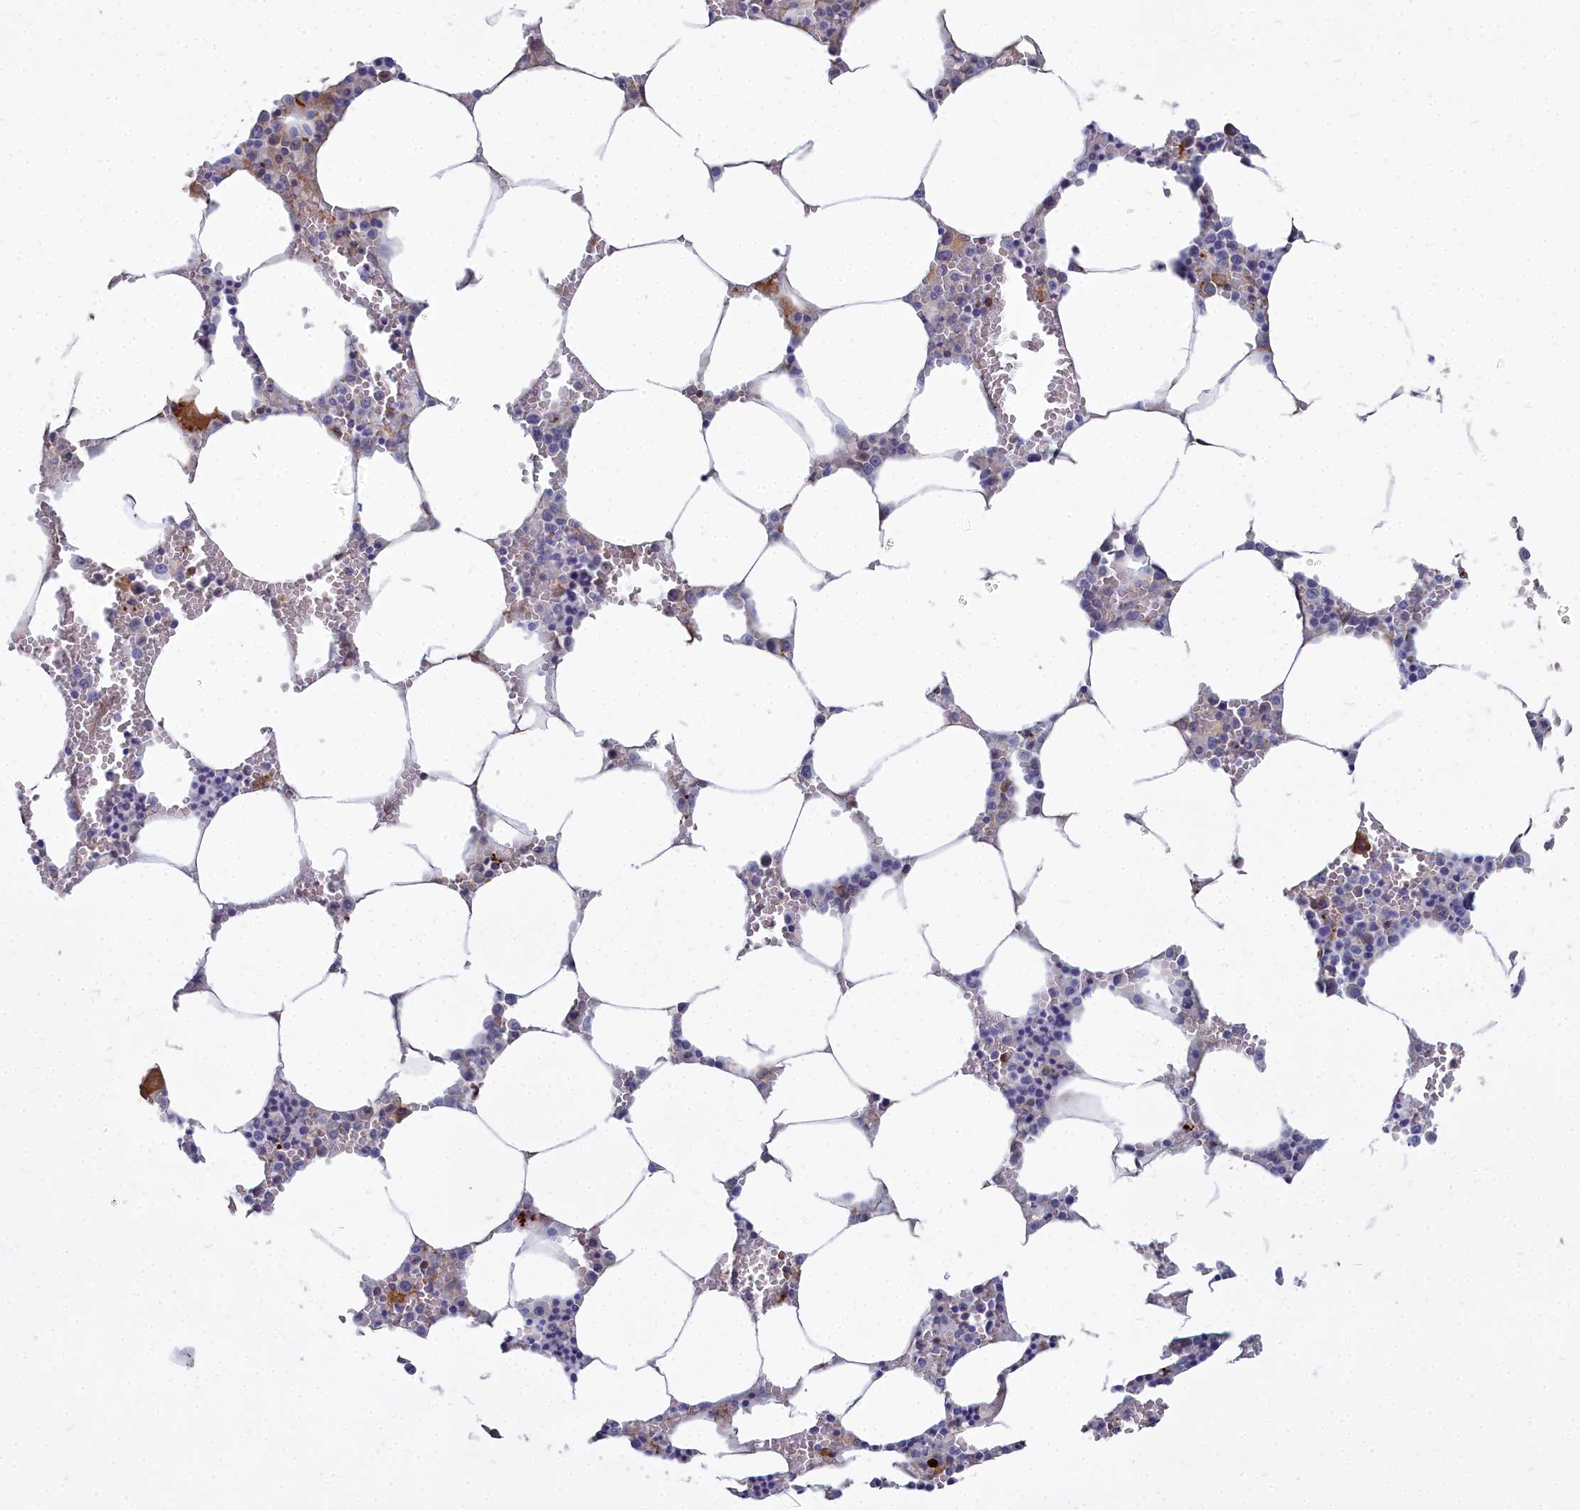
{"staining": {"intensity": "strong", "quantity": "<25%", "location": "cytoplasmic/membranous"}, "tissue": "bone marrow", "cell_type": "Hematopoietic cells", "image_type": "normal", "snomed": [{"axis": "morphology", "description": "Normal tissue, NOS"}, {"axis": "topography", "description": "Bone marrow"}], "caption": "Hematopoietic cells reveal strong cytoplasmic/membranous positivity in about <25% of cells in unremarkable bone marrow.", "gene": "PPP1R14A", "patient": {"sex": "male", "age": 70}}